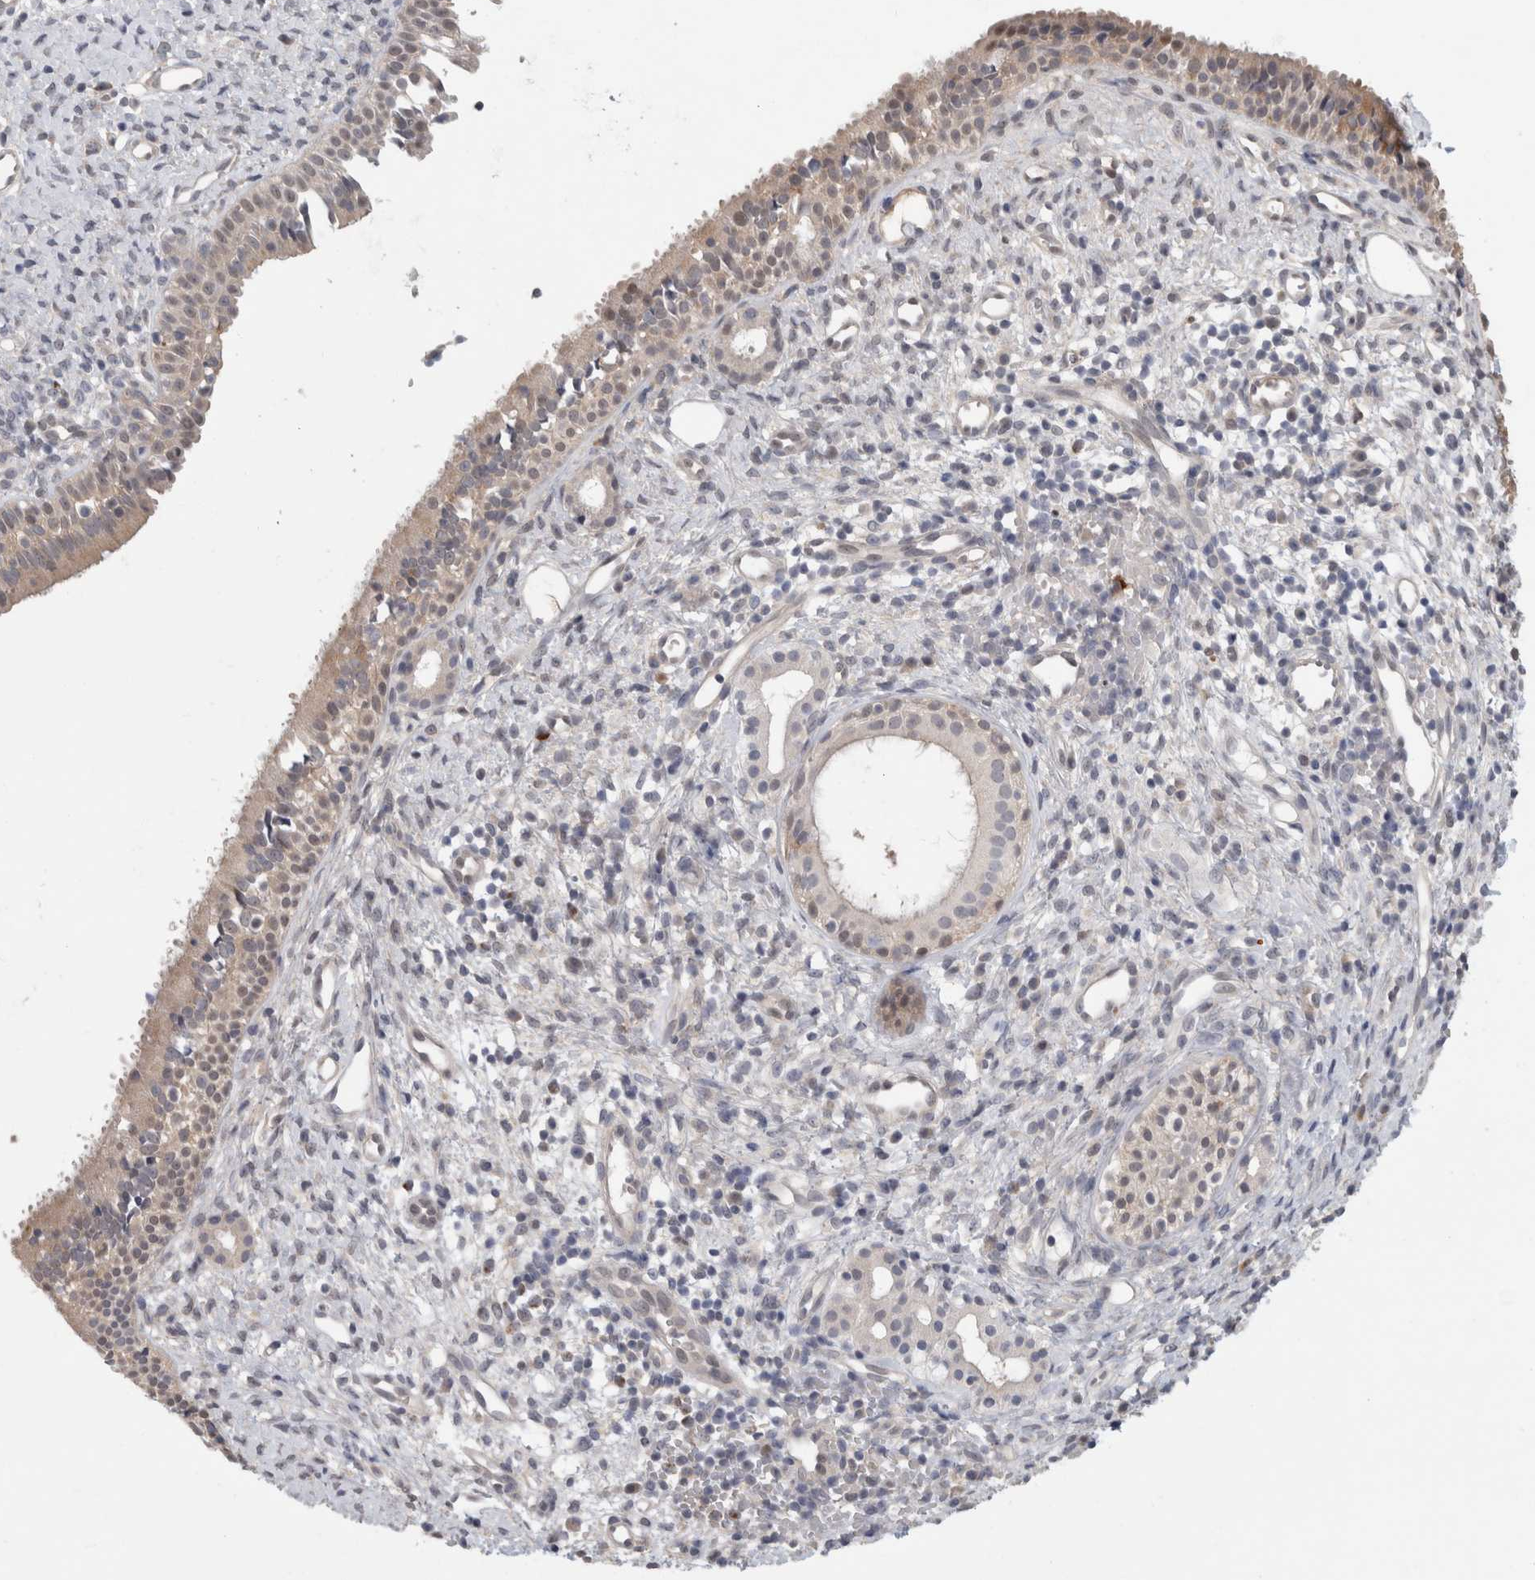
{"staining": {"intensity": "weak", "quantity": "<25%", "location": "cytoplasmic/membranous,nuclear"}, "tissue": "nasopharynx", "cell_type": "Respiratory epithelial cells", "image_type": "normal", "snomed": [{"axis": "morphology", "description": "Normal tissue, NOS"}, {"axis": "topography", "description": "Nasopharynx"}], "caption": "This is a photomicrograph of immunohistochemistry (IHC) staining of normal nasopharynx, which shows no positivity in respiratory epithelial cells.", "gene": "PIGP", "patient": {"sex": "male", "age": 22}}